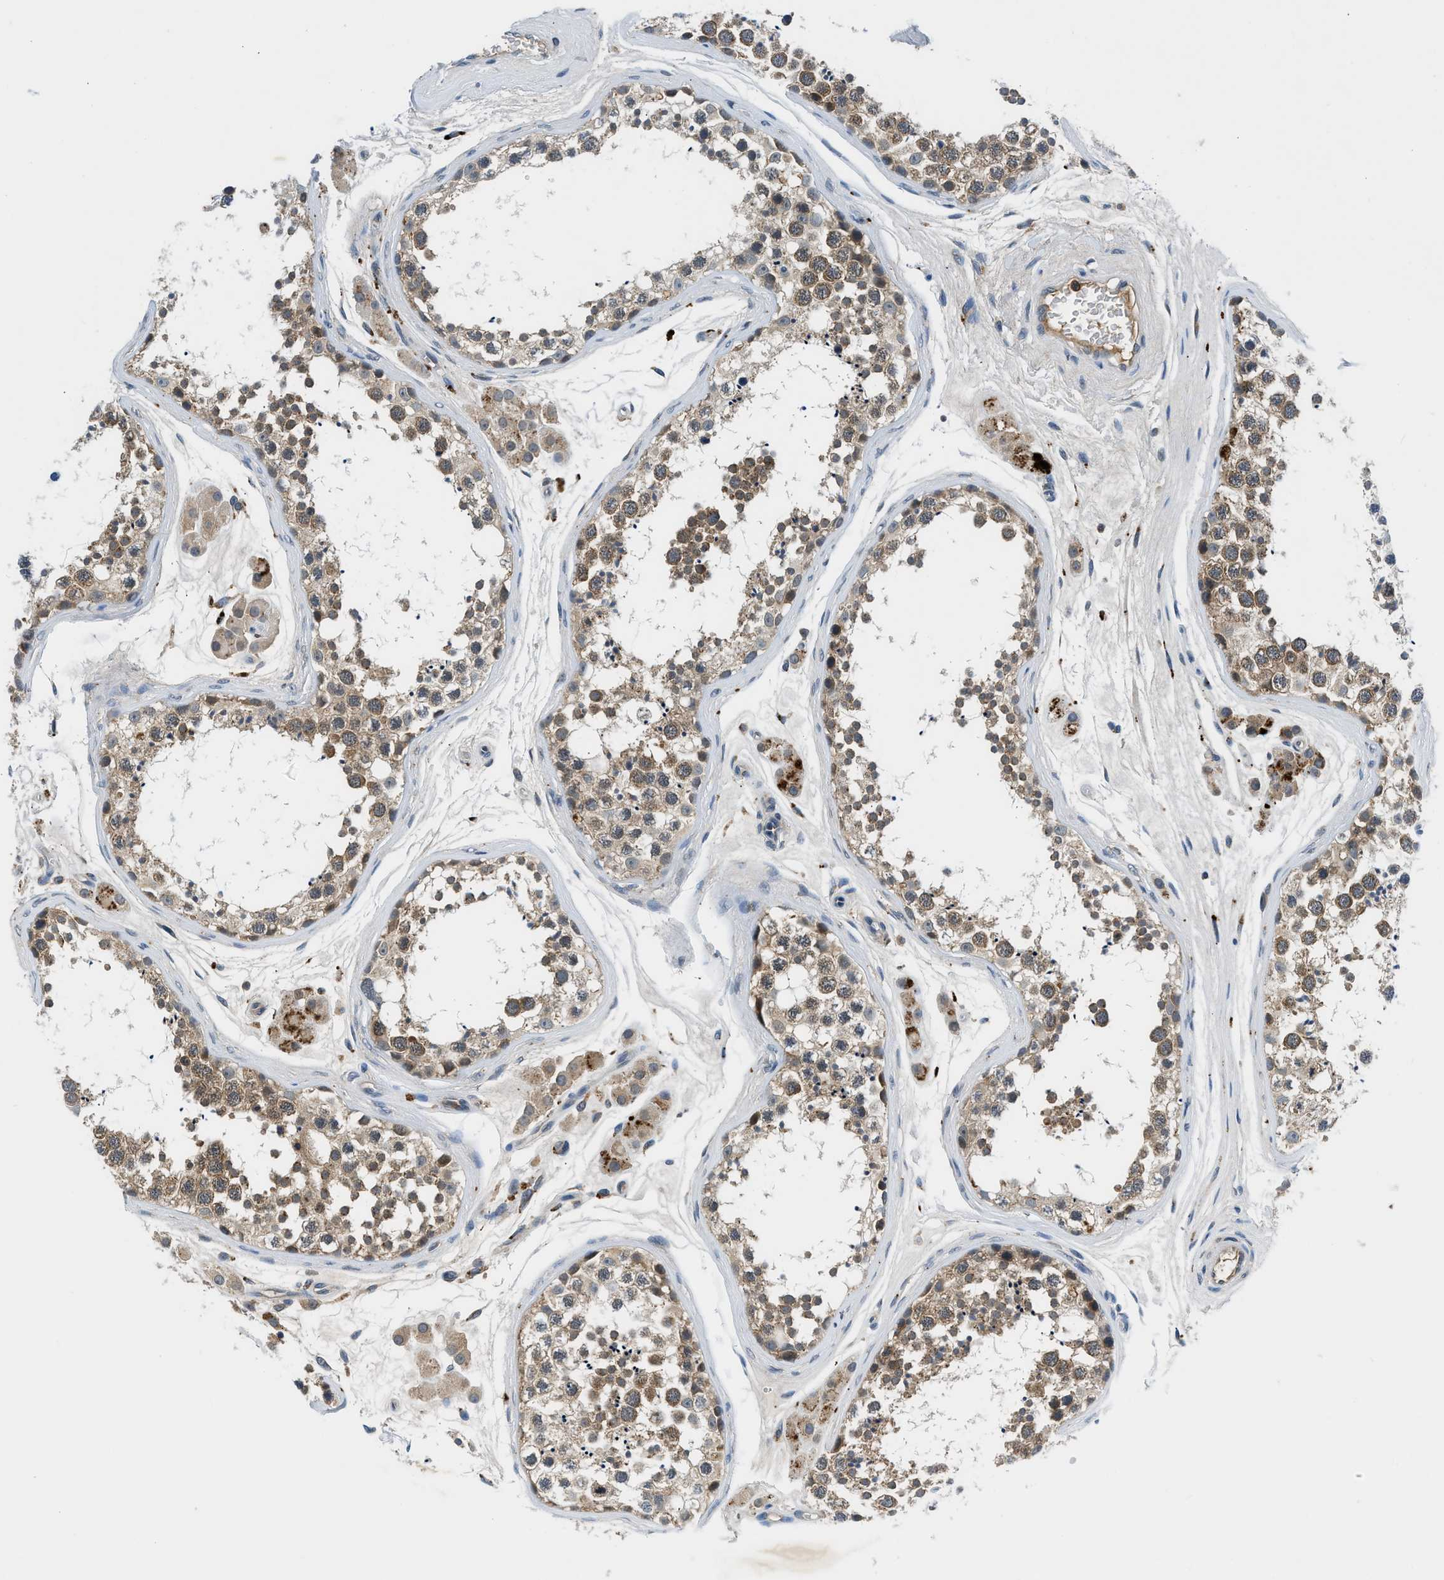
{"staining": {"intensity": "weak", "quantity": ">75%", "location": "cytoplasmic/membranous"}, "tissue": "testis", "cell_type": "Cells in seminiferous ducts", "image_type": "normal", "snomed": [{"axis": "morphology", "description": "Normal tissue, NOS"}, {"axis": "topography", "description": "Testis"}], "caption": "Protein staining of unremarkable testis shows weak cytoplasmic/membranous expression in approximately >75% of cells in seminiferous ducts.", "gene": "PAFAH2", "patient": {"sex": "male", "age": 56}}